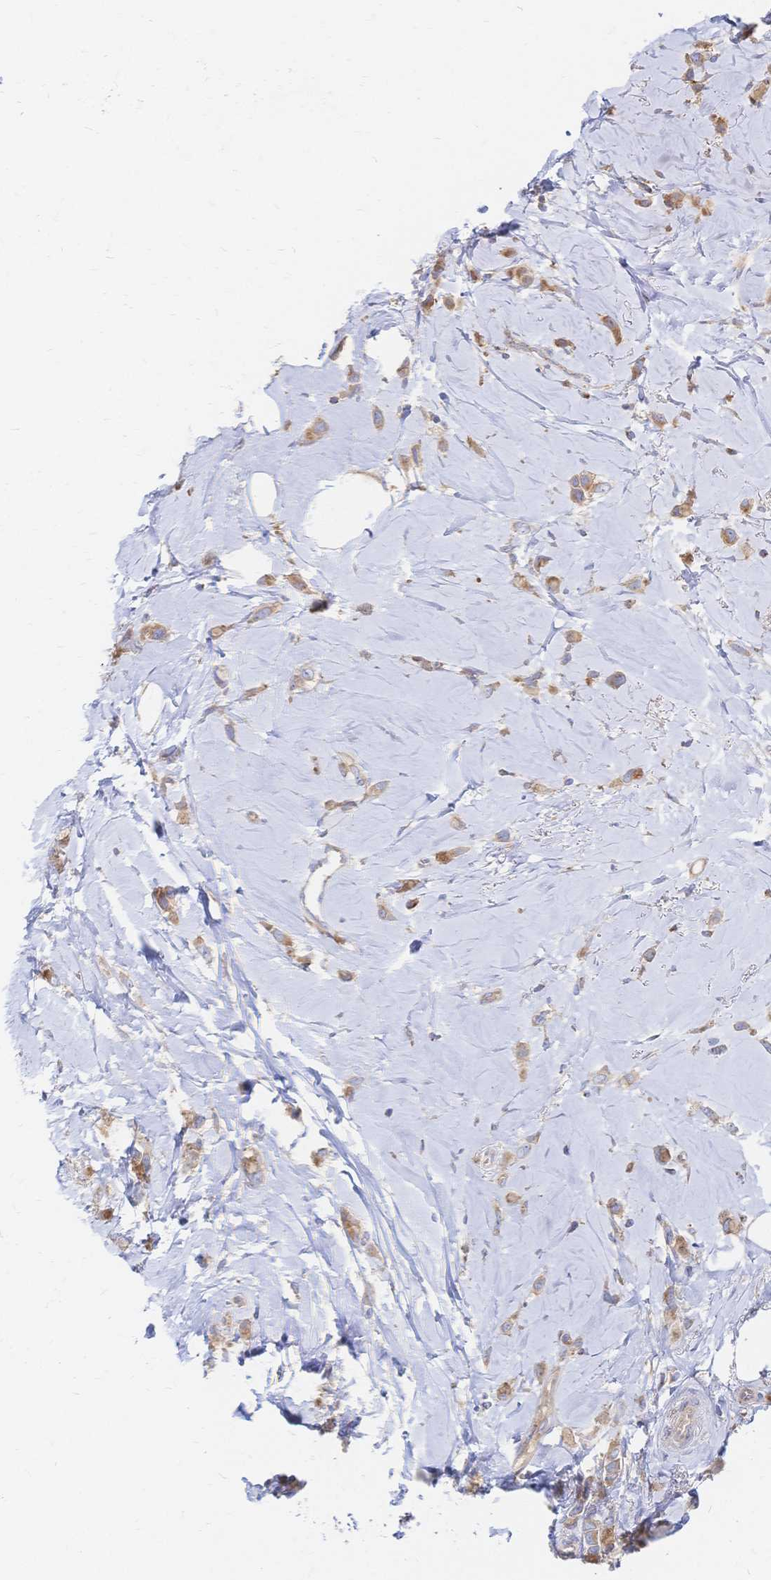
{"staining": {"intensity": "weak", "quantity": ">75%", "location": "cytoplasmic/membranous"}, "tissue": "breast cancer", "cell_type": "Tumor cells", "image_type": "cancer", "snomed": [{"axis": "morphology", "description": "Lobular carcinoma"}, {"axis": "topography", "description": "Breast"}], "caption": "Lobular carcinoma (breast) stained with a brown dye displays weak cytoplasmic/membranous positive staining in approximately >75% of tumor cells.", "gene": "SORBS1", "patient": {"sex": "female", "age": 66}}